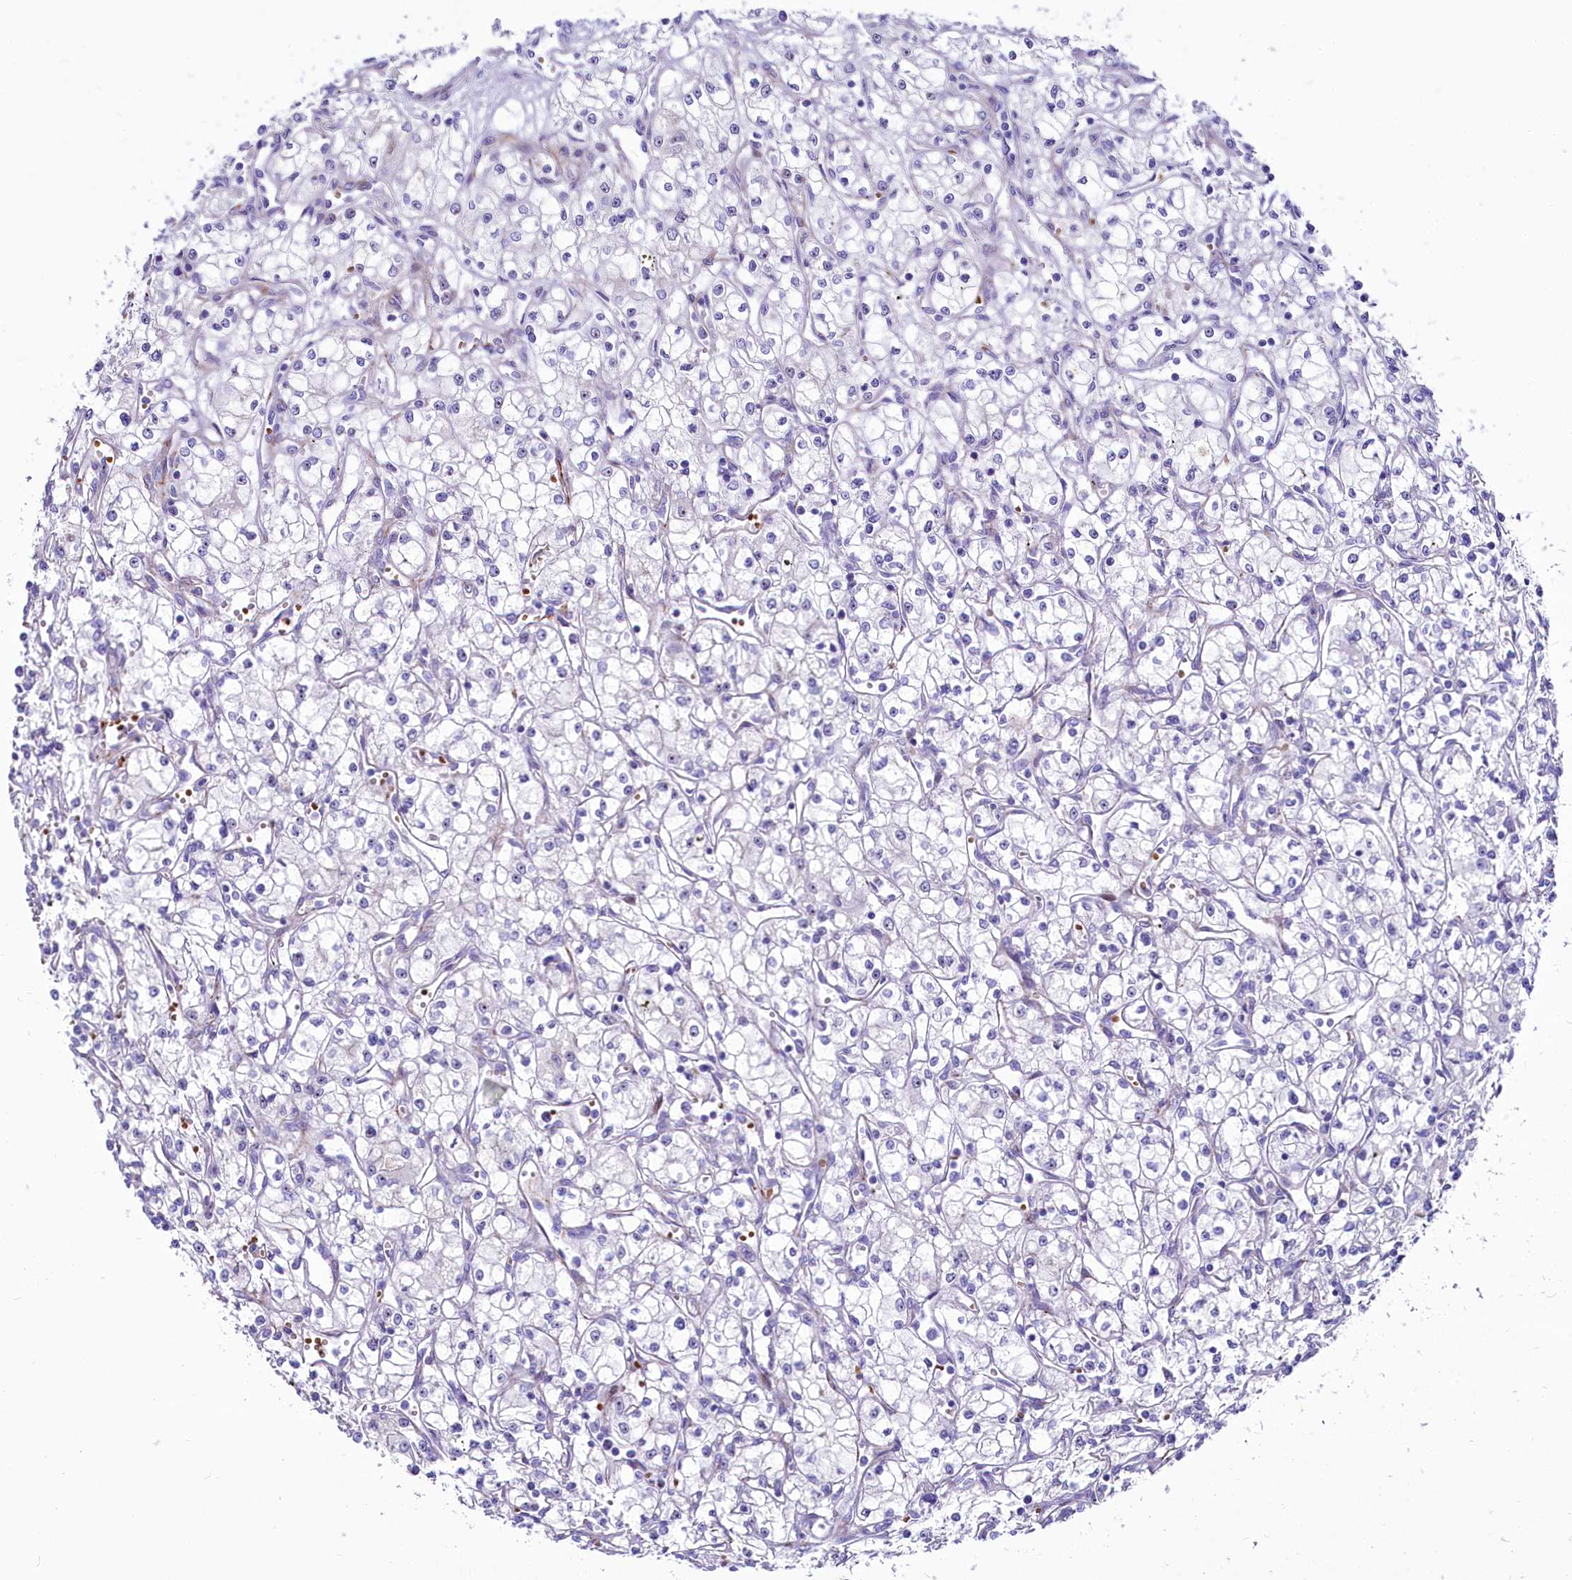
{"staining": {"intensity": "negative", "quantity": "none", "location": "none"}, "tissue": "renal cancer", "cell_type": "Tumor cells", "image_type": "cancer", "snomed": [{"axis": "morphology", "description": "Adenocarcinoma, NOS"}, {"axis": "topography", "description": "Kidney"}], "caption": "A high-resolution histopathology image shows immunohistochemistry staining of renal cancer, which demonstrates no significant staining in tumor cells.", "gene": "SH3TC2", "patient": {"sex": "male", "age": 59}}